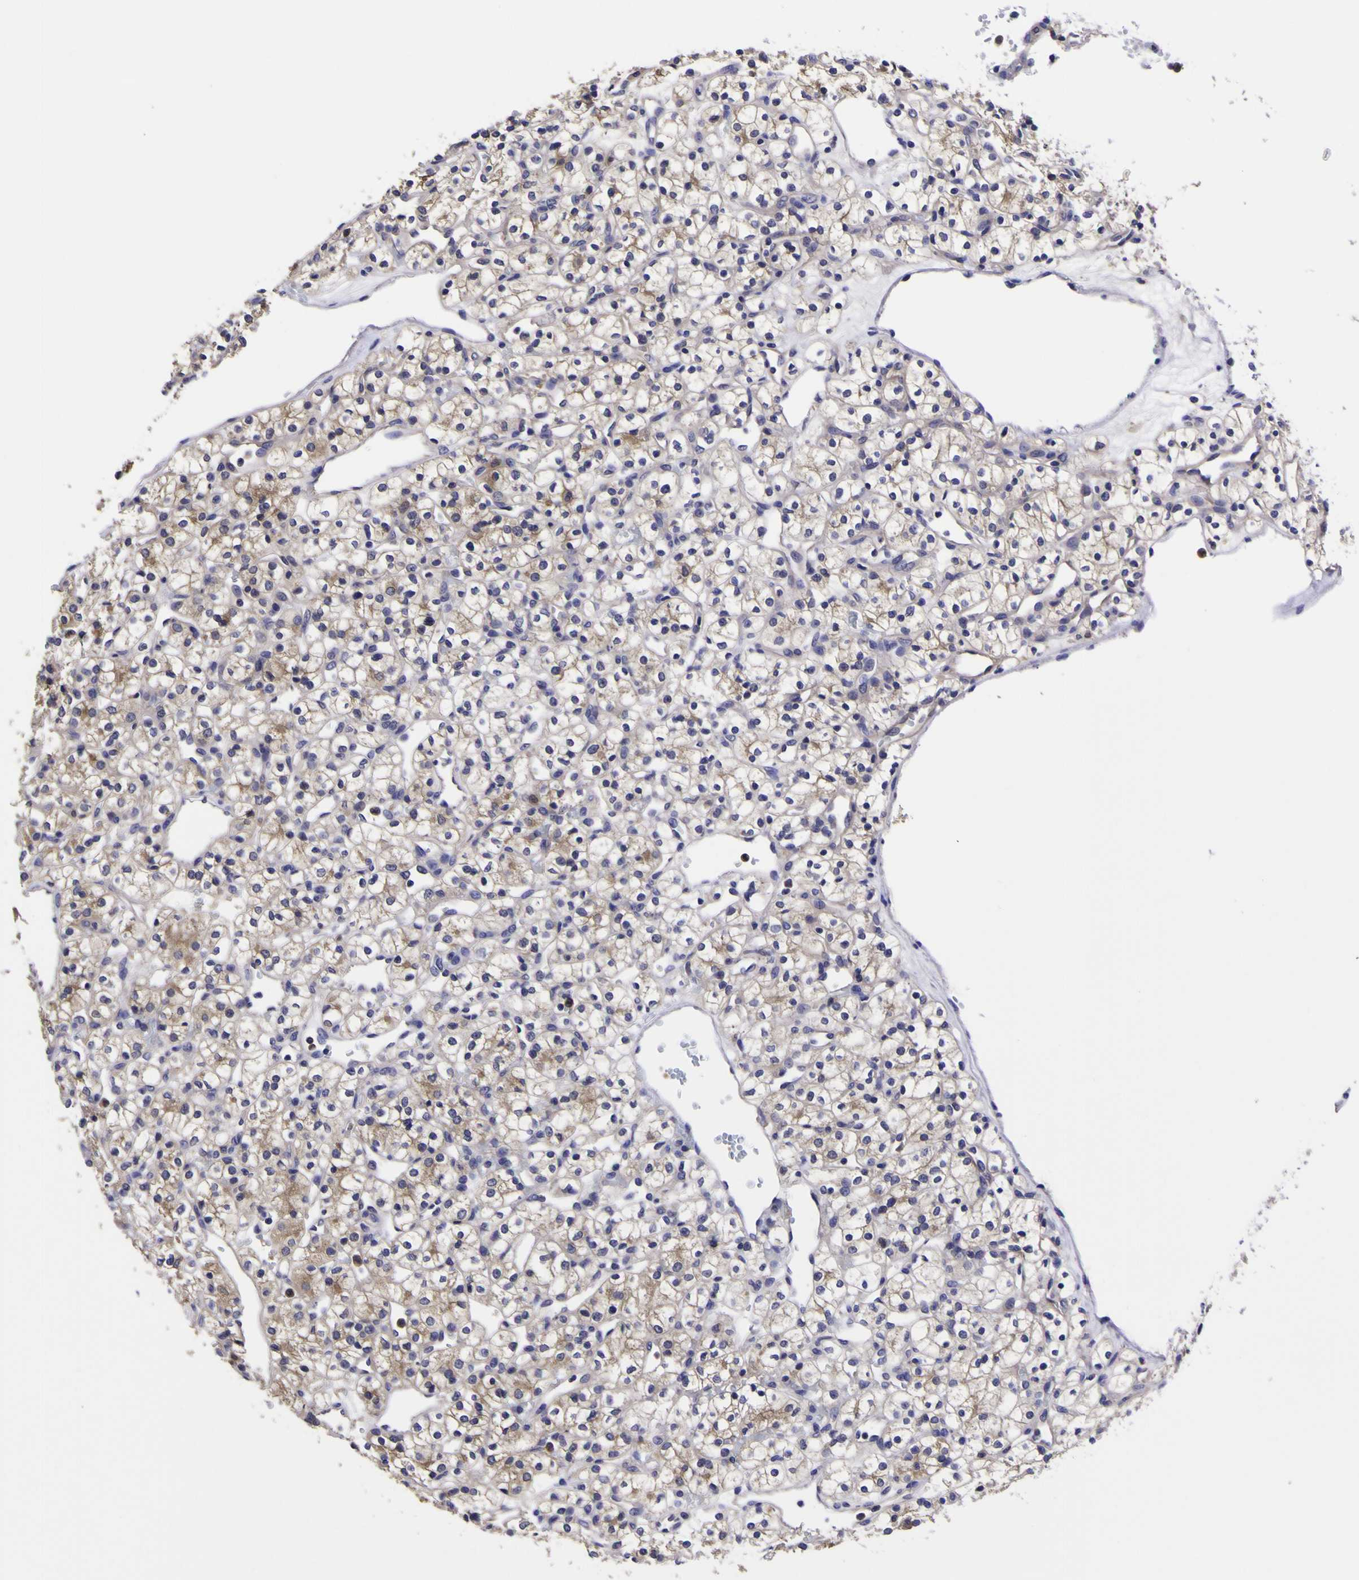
{"staining": {"intensity": "negative", "quantity": "none", "location": "none"}, "tissue": "renal cancer", "cell_type": "Tumor cells", "image_type": "cancer", "snomed": [{"axis": "morphology", "description": "Adenocarcinoma, NOS"}, {"axis": "topography", "description": "Kidney"}], "caption": "There is no significant staining in tumor cells of adenocarcinoma (renal).", "gene": "MAPK14", "patient": {"sex": "female", "age": 60}}